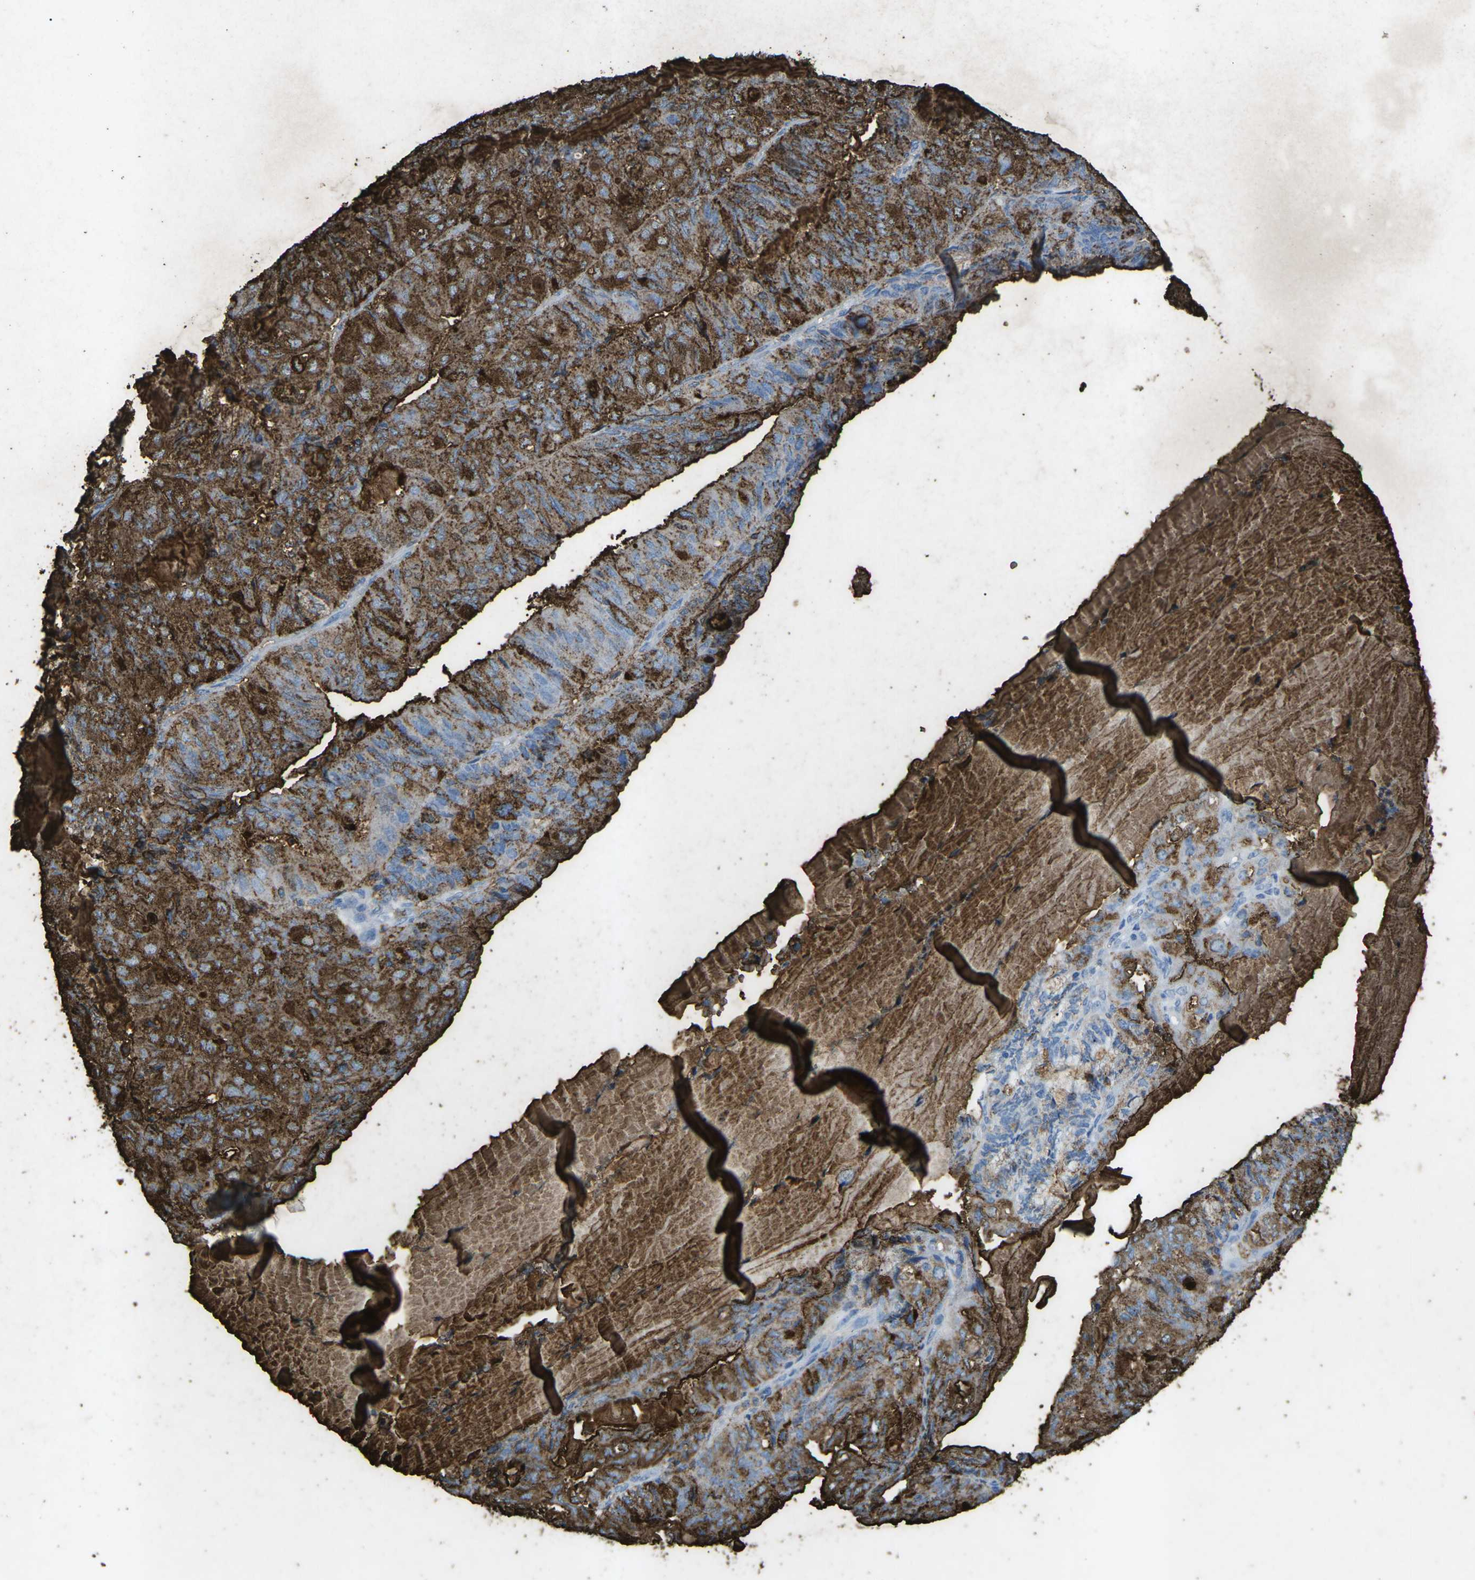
{"staining": {"intensity": "strong", "quantity": ">75%", "location": "cytoplasmic/membranous"}, "tissue": "endometrial cancer", "cell_type": "Tumor cells", "image_type": "cancer", "snomed": [{"axis": "morphology", "description": "Adenocarcinoma, NOS"}, {"axis": "topography", "description": "Endometrium"}], "caption": "A high-resolution photomicrograph shows immunohistochemistry (IHC) staining of adenocarcinoma (endometrial), which reveals strong cytoplasmic/membranous positivity in about >75% of tumor cells. Immunohistochemistry stains the protein of interest in brown and the nuclei are stained blue.", "gene": "CTAGE1", "patient": {"sex": "female", "age": 81}}